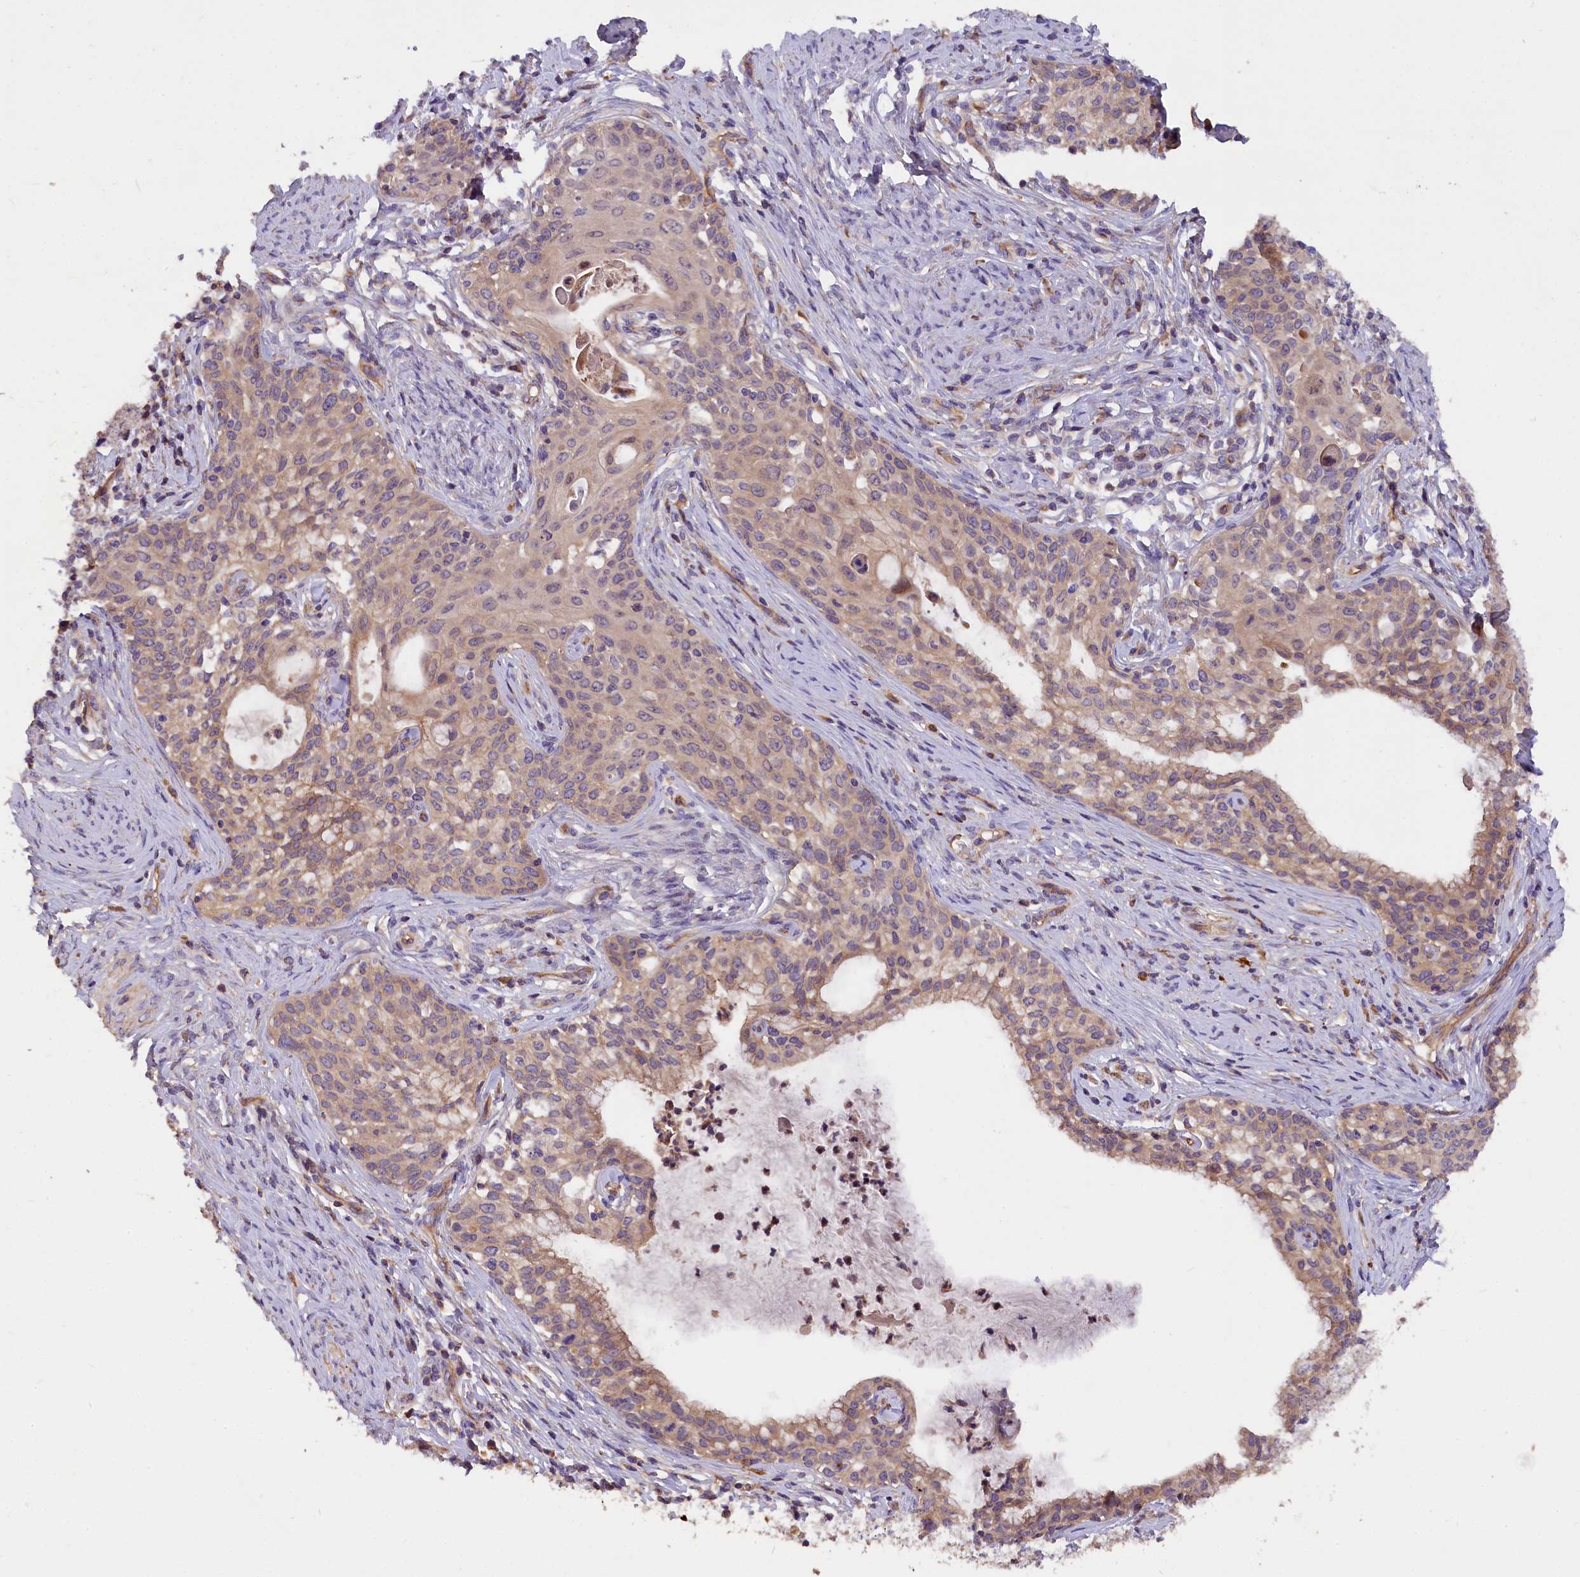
{"staining": {"intensity": "weak", "quantity": ">75%", "location": "cytoplasmic/membranous"}, "tissue": "cervical cancer", "cell_type": "Tumor cells", "image_type": "cancer", "snomed": [{"axis": "morphology", "description": "Squamous cell carcinoma, NOS"}, {"axis": "morphology", "description": "Adenocarcinoma, NOS"}, {"axis": "topography", "description": "Cervix"}], "caption": "Protein staining demonstrates weak cytoplasmic/membranous positivity in about >75% of tumor cells in cervical cancer. The staining is performed using DAB brown chromogen to label protein expression. The nuclei are counter-stained blue using hematoxylin.", "gene": "ERMARD", "patient": {"sex": "female", "age": 52}}